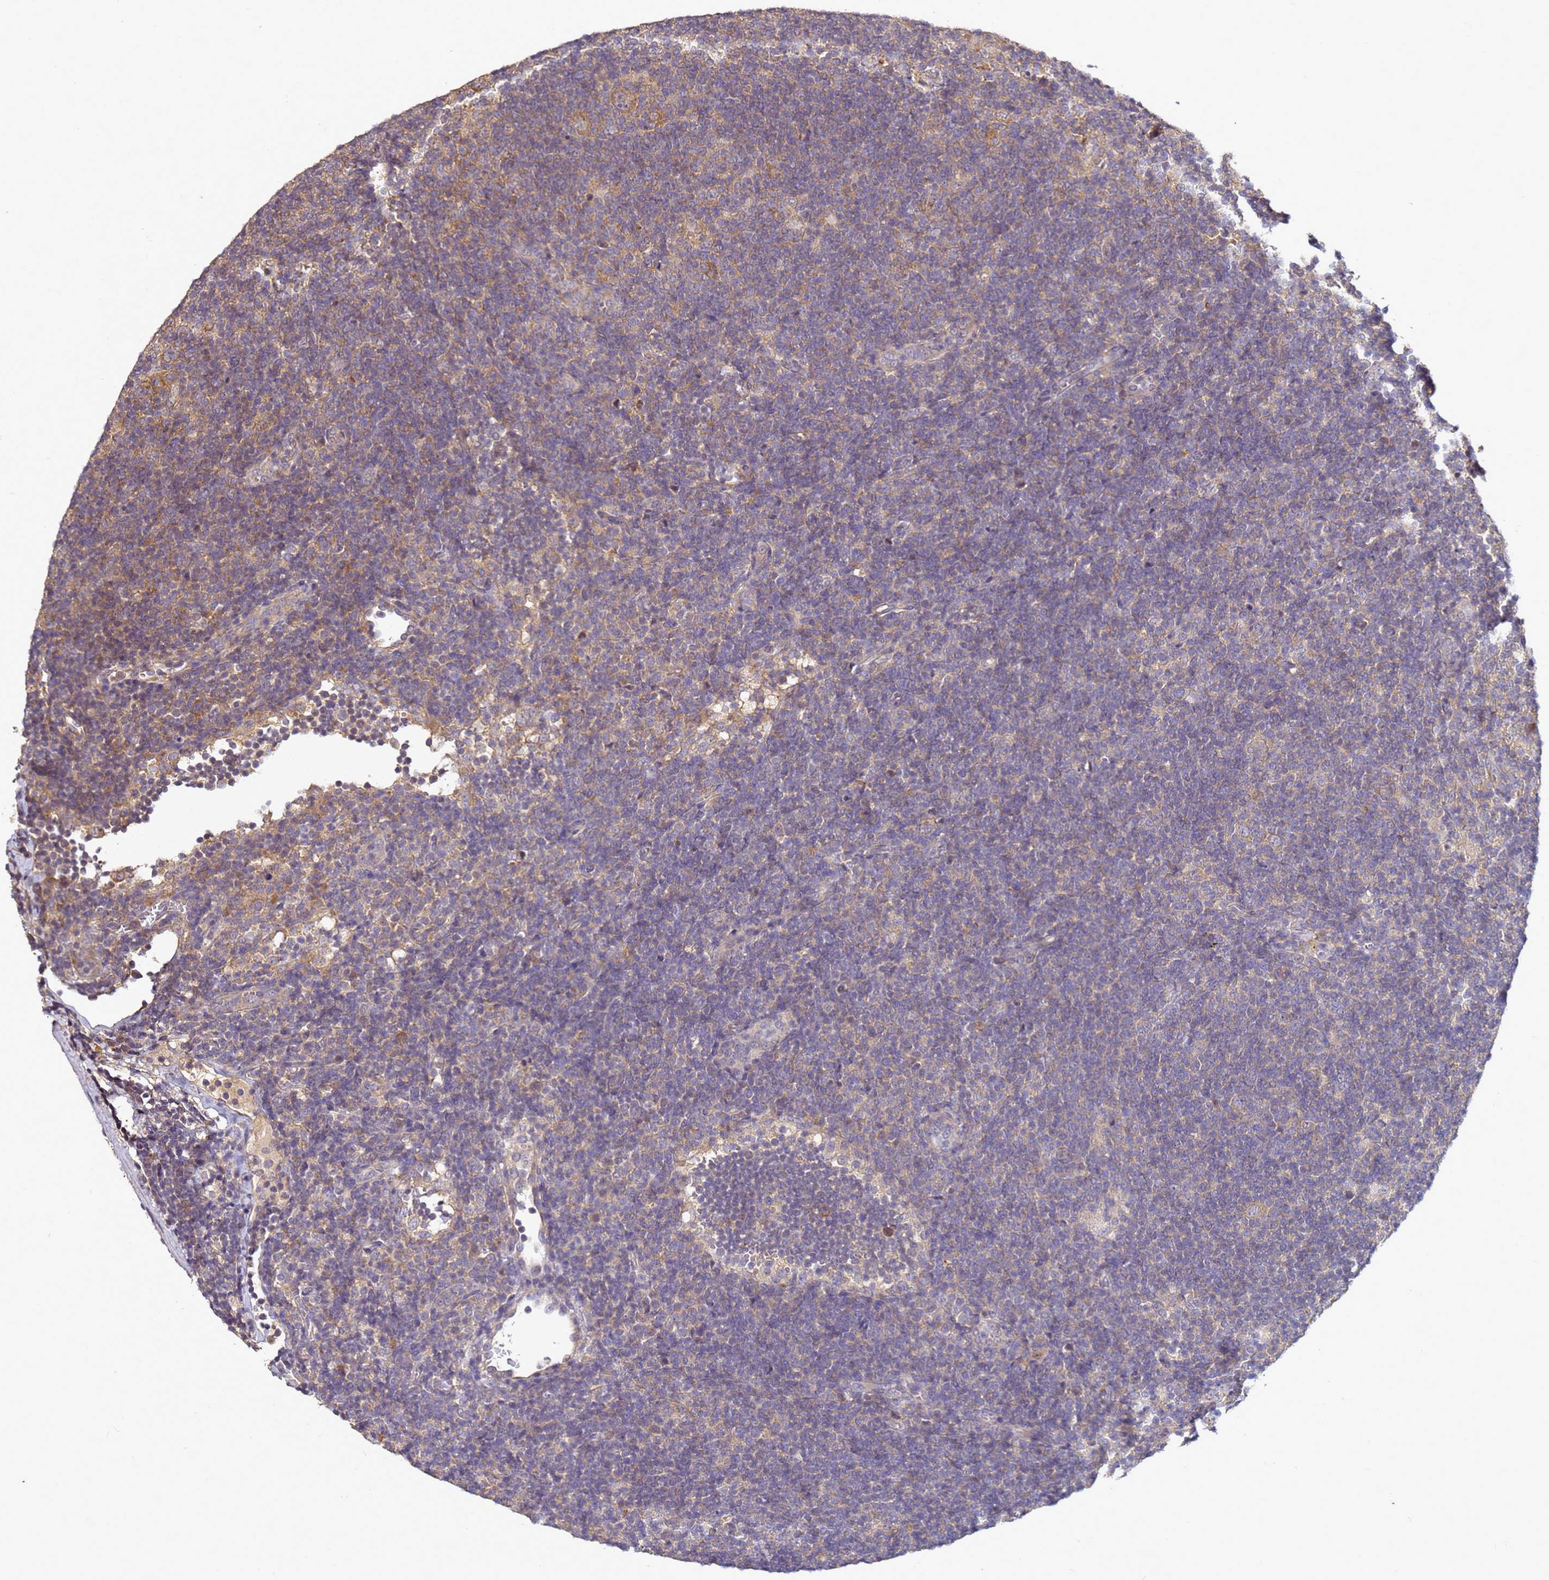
{"staining": {"intensity": "moderate", "quantity": ">75%", "location": "cytoplasmic/membranous"}, "tissue": "lymphoma", "cell_type": "Tumor cells", "image_type": "cancer", "snomed": [{"axis": "morphology", "description": "Hodgkin's disease, NOS"}, {"axis": "topography", "description": "Lymph node"}], "caption": "Protein staining by IHC demonstrates moderate cytoplasmic/membranous expression in approximately >75% of tumor cells in Hodgkin's disease.", "gene": "ANKRD17", "patient": {"sex": "female", "age": 57}}